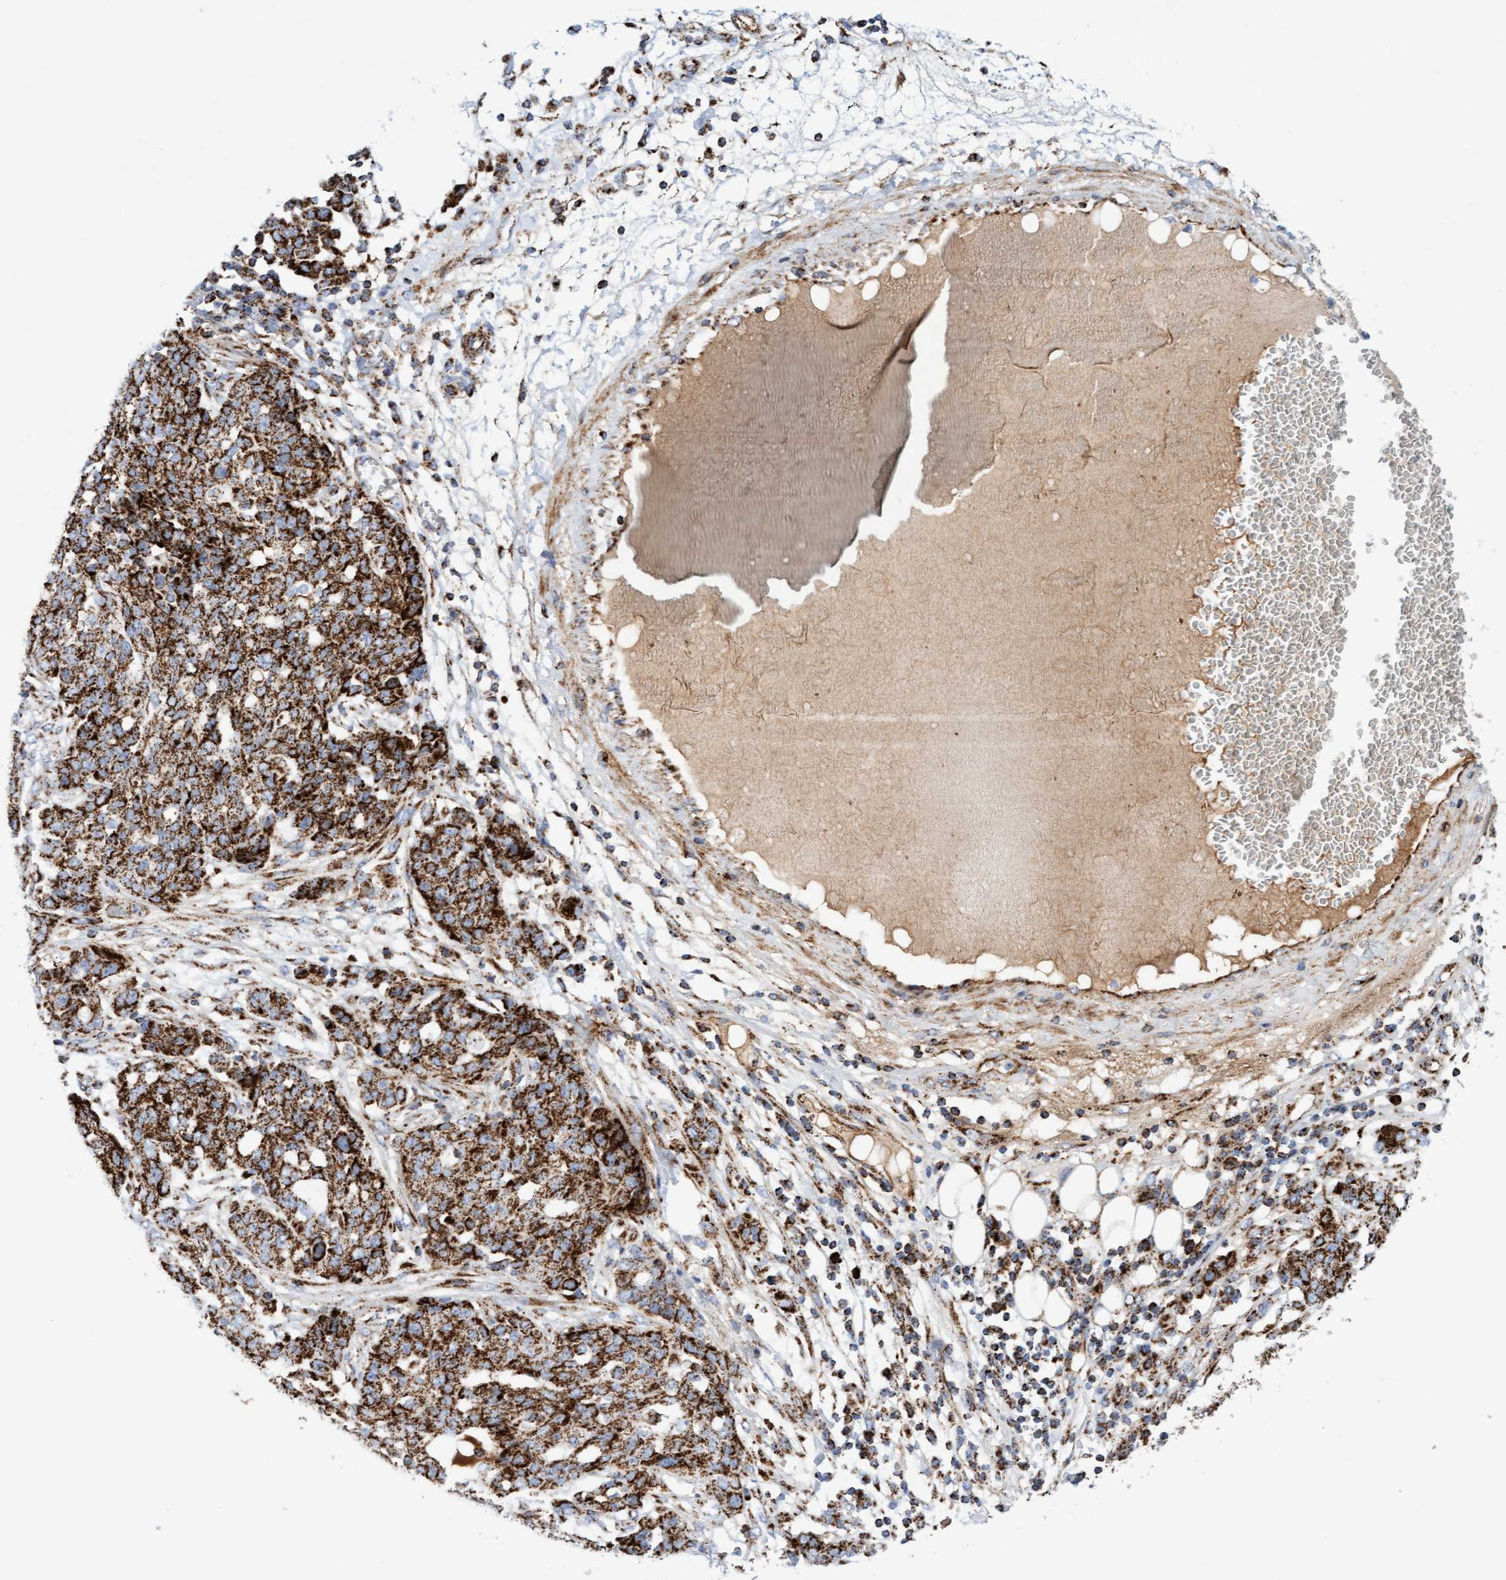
{"staining": {"intensity": "strong", "quantity": ">75%", "location": "cytoplasmic/membranous"}, "tissue": "ovarian cancer", "cell_type": "Tumor cells", "image_type": "cancer", "snomed": [{"axis": "morphology", "description": "Cystadenocarcinoma, serous, NOS"}, {"axis": "topography", "description": "Soft tissue"}, {"axis": "topography", "description": "Ovary"}], "caption": "This image shows ovarian serous cystadenocarcinoma stained with immunohistochemistry (IHC) to label a protein in brown. The cytoplasmic/membranous of tumor cells show strong positivity for the protein. Nuclei are counter-stained blue.", "gene": "GGTA1", "patient": {"sex": "female", "age": 57}}